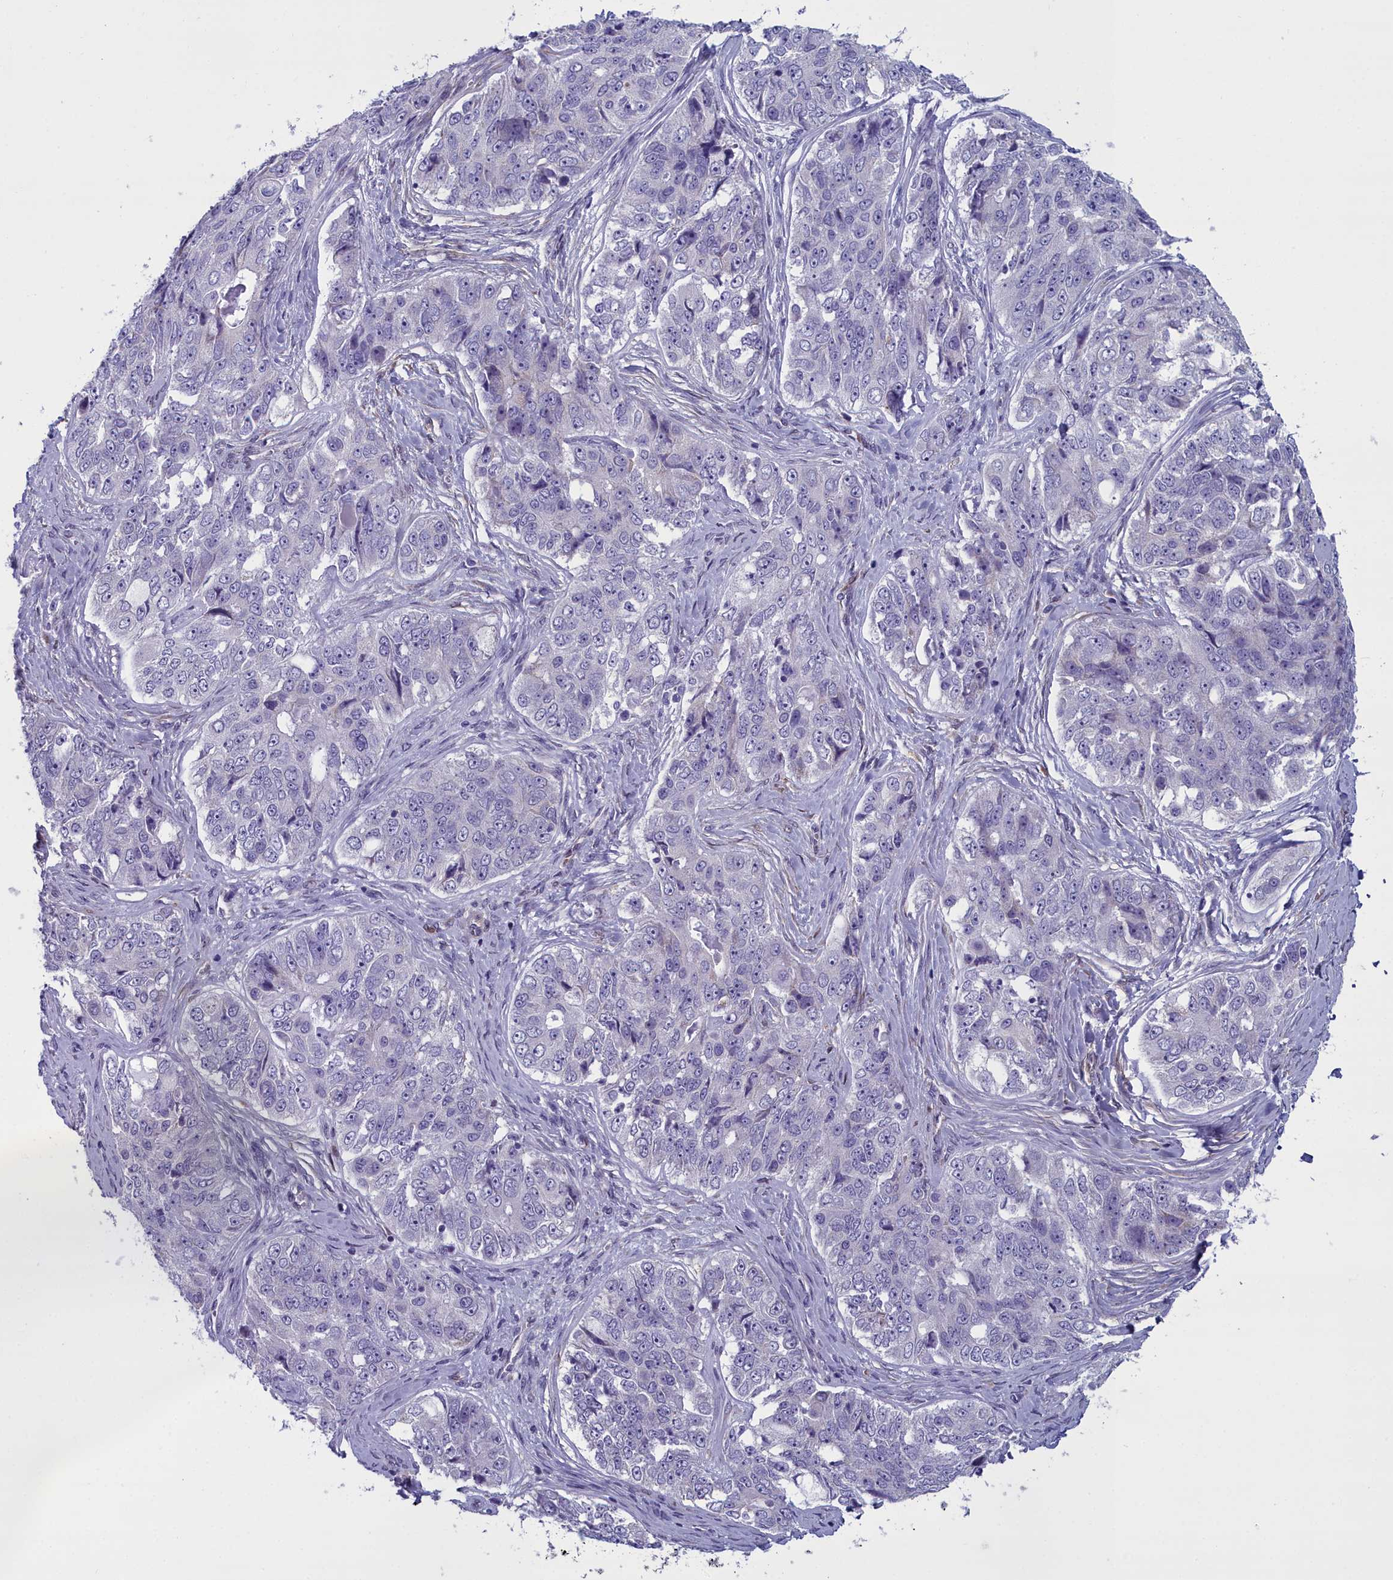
{"staining": {"intensity": "negative", "quantity": "none", "location": "none"}, "tissue": "ovarian cancer", "cell_type": "Tumor cells", "image_type": "cancer", "snomed": [{"axis": "morphology", "description": "Carcinoma, endometroid"}, {"axis": "topography", "description": "Ovary"}], "caption": "The immunohistochemistry micrograph has no significant positivity in tumor cells of ovarian cancer tissue.", "gene": "PPP1R14A", "patient": {"sex": "female", "age": 51}}